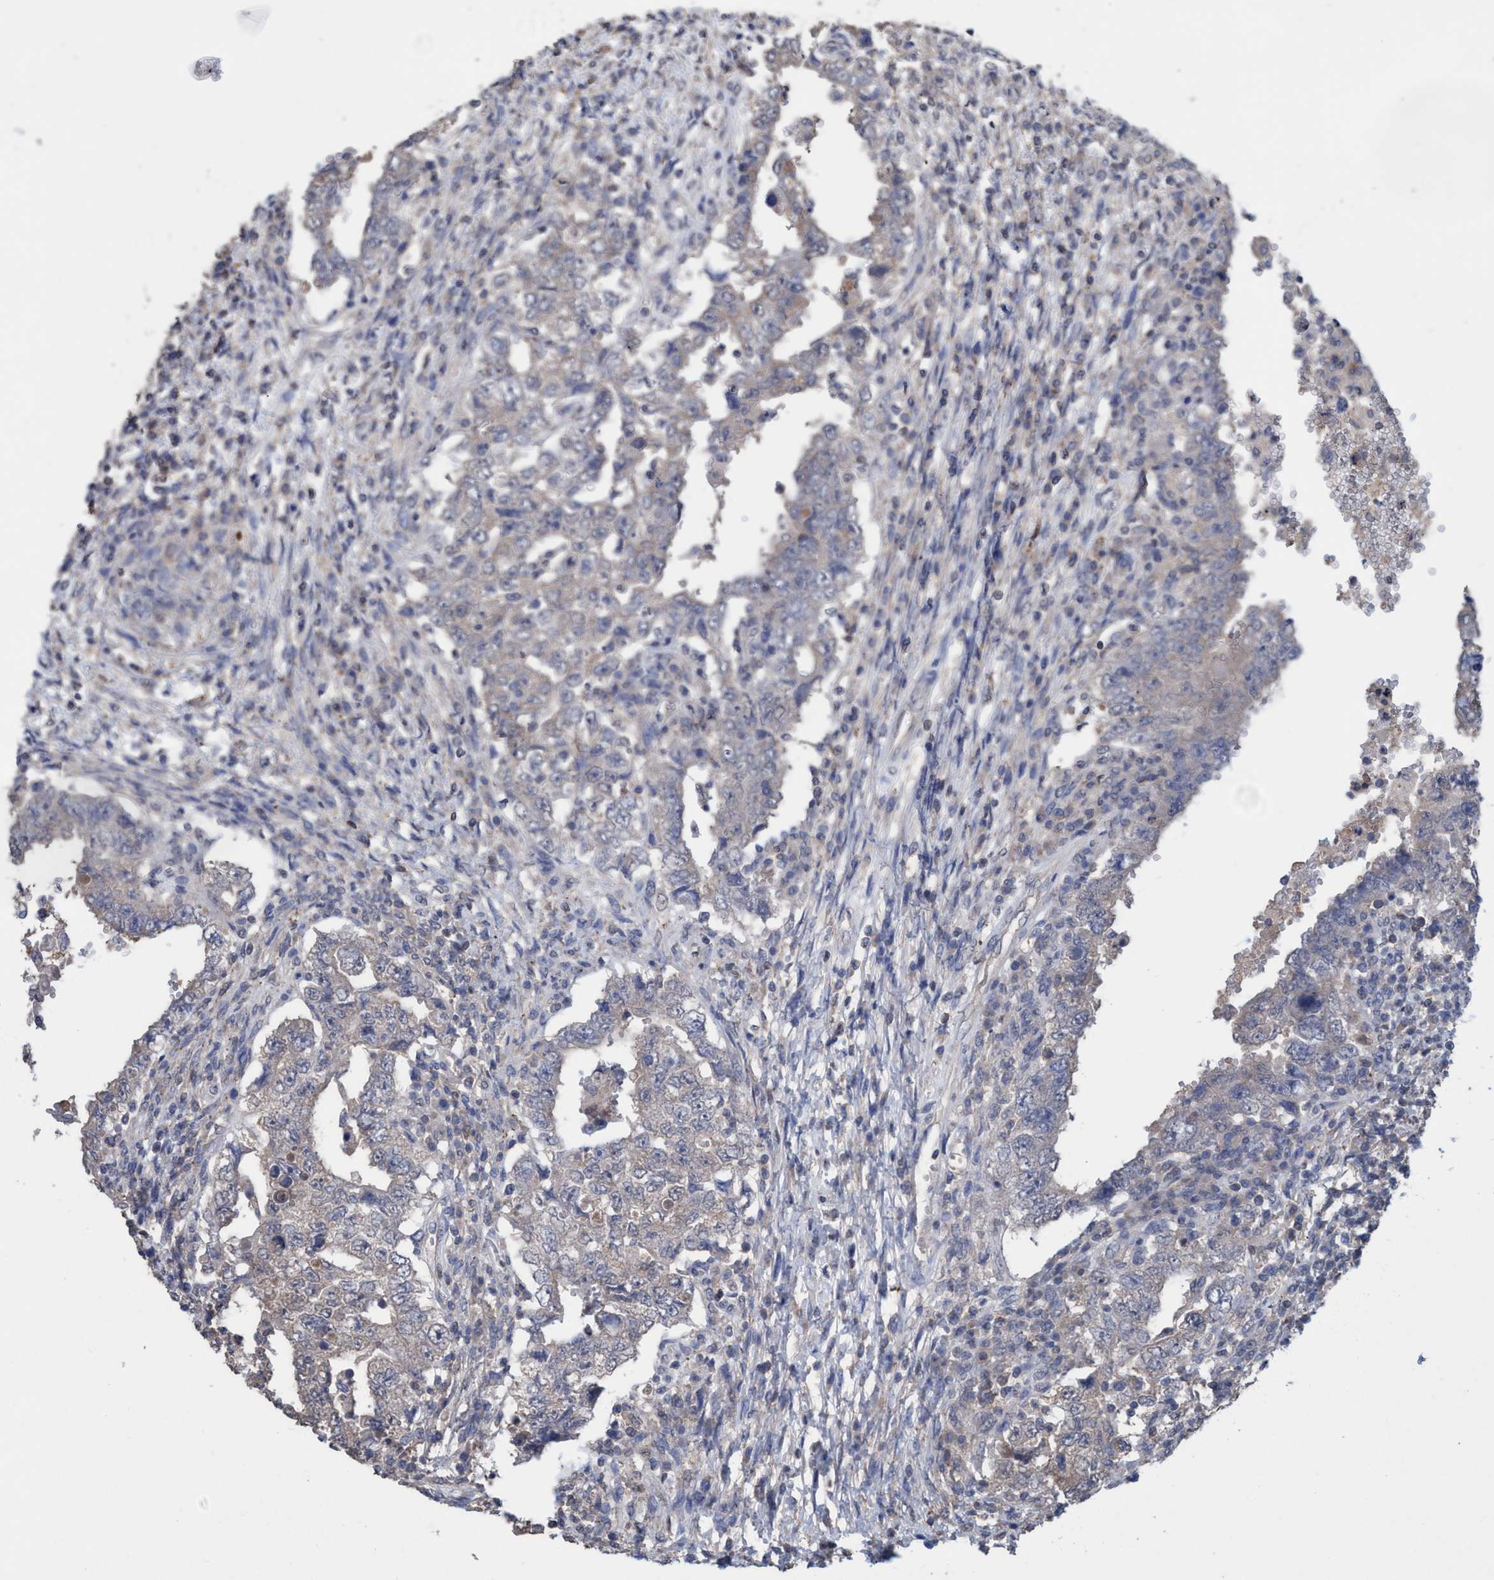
{"staining": {"intensity": "negative", "quantity": "none", "location": "none"}, "tissue": "testis cancer", "cell_type": "Tumor cells", "image_type": "cancer", "snomed": [{"axis": "morphology", "description": "Carcinoma, Embryonal, NOS"}, {"axis": "topography", "description": "Testis"}], "caption": "IHC of testis cancer demonstrates no expression in tumor cells.", "gene": "GLOD4", "patient": {"sex": "male", "age": 26}}